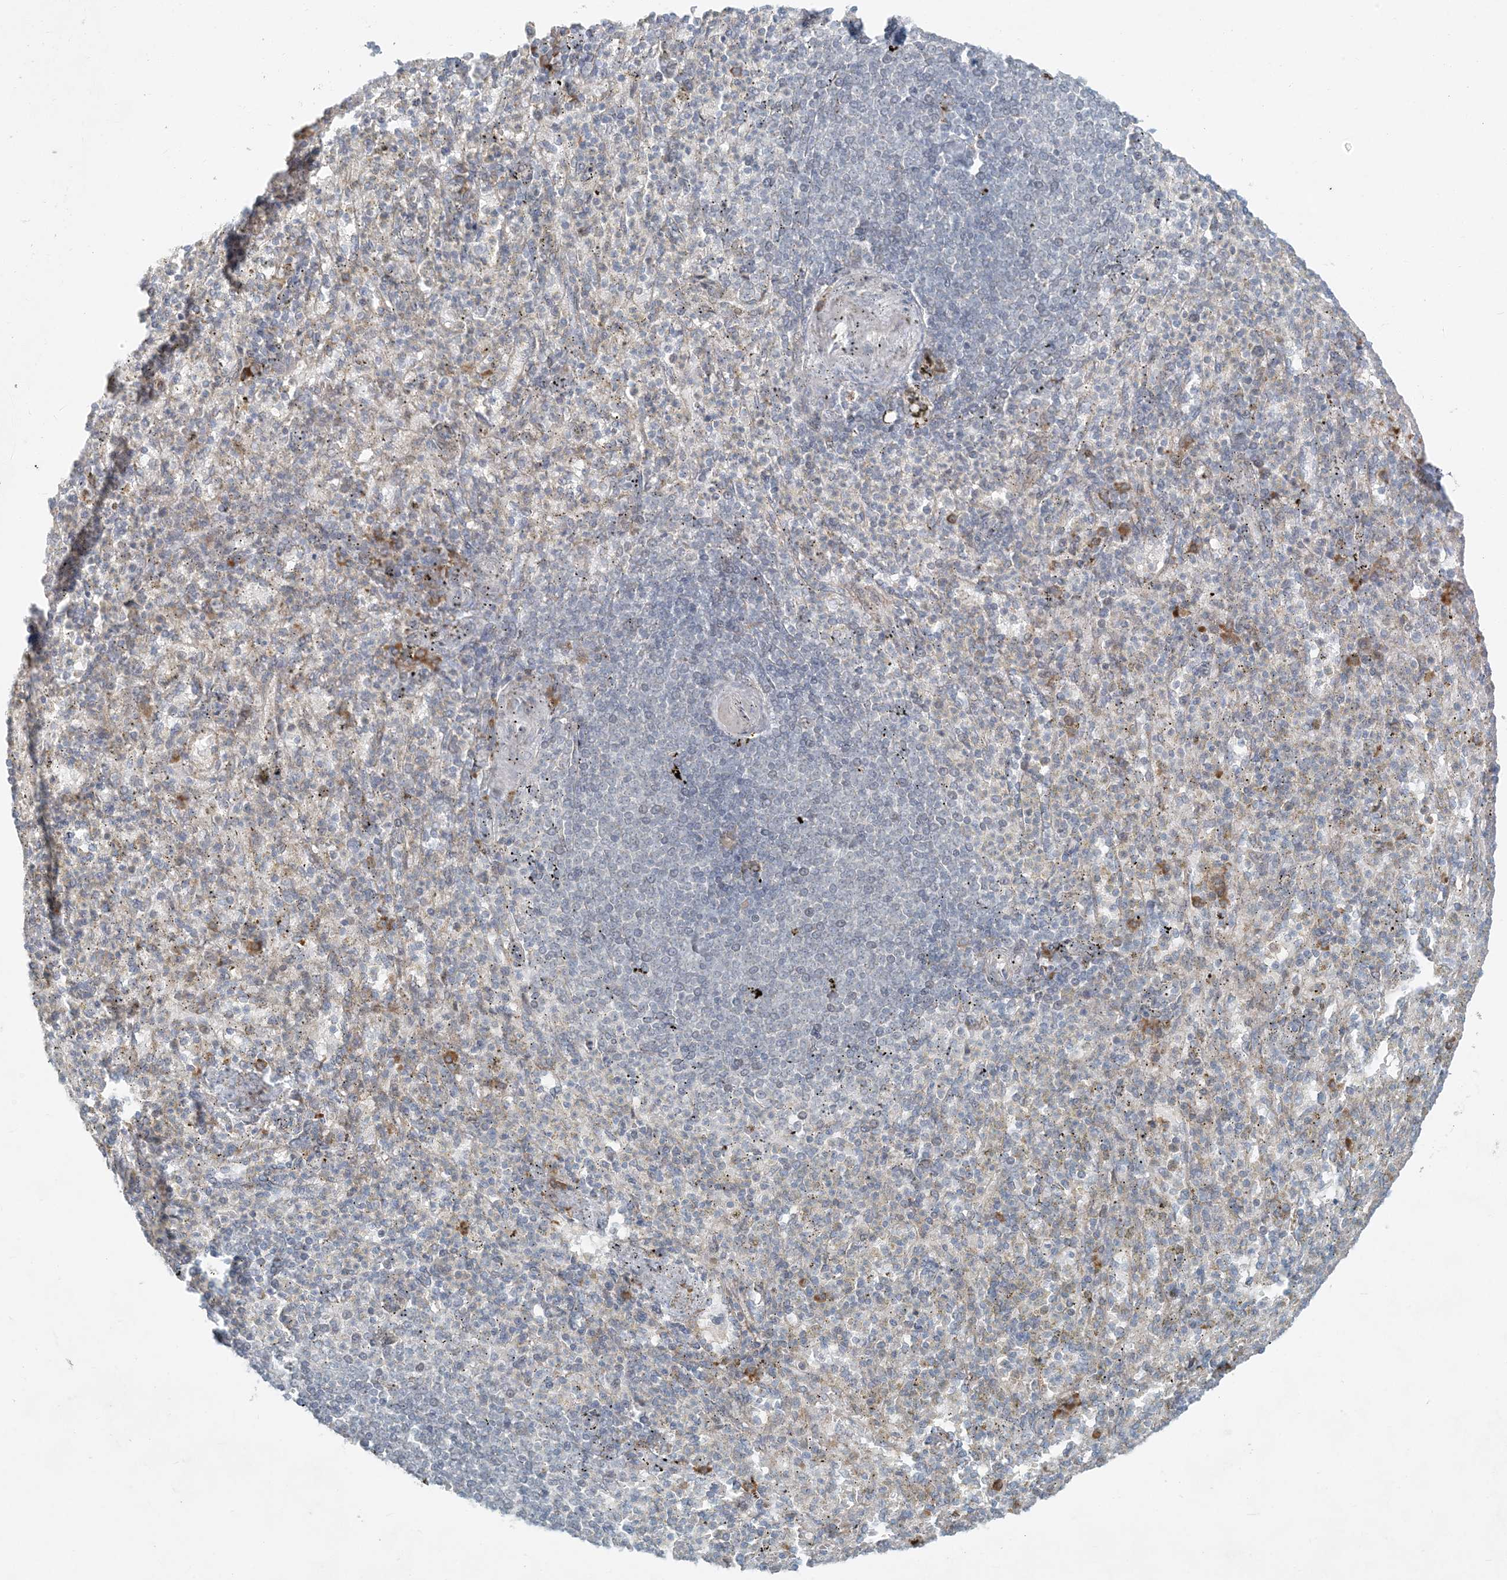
{"staining": {"intensity": "negative", "quantity": "none", "location": "none"}, "tissue": "spleen", "cell_type": "Cells in red pulp", "image_type": "normal", "snomed": [{"axis": "morphology", "description": "Normal tissue, NOS"}, {"axis": "topography", "description": "Spleen"}], "caption": "Immunohistochemistry (IHC) of unremarkable spleen exhibits no positivity in cells in red pulp. The staining was performed using DAB to visualize the protein expression in brown, while the nuclei were stained in blue with hematoxylin (Magnification: 20x).", "gene": "HACL1", "patient": {"sex": "female", "age": 74}}